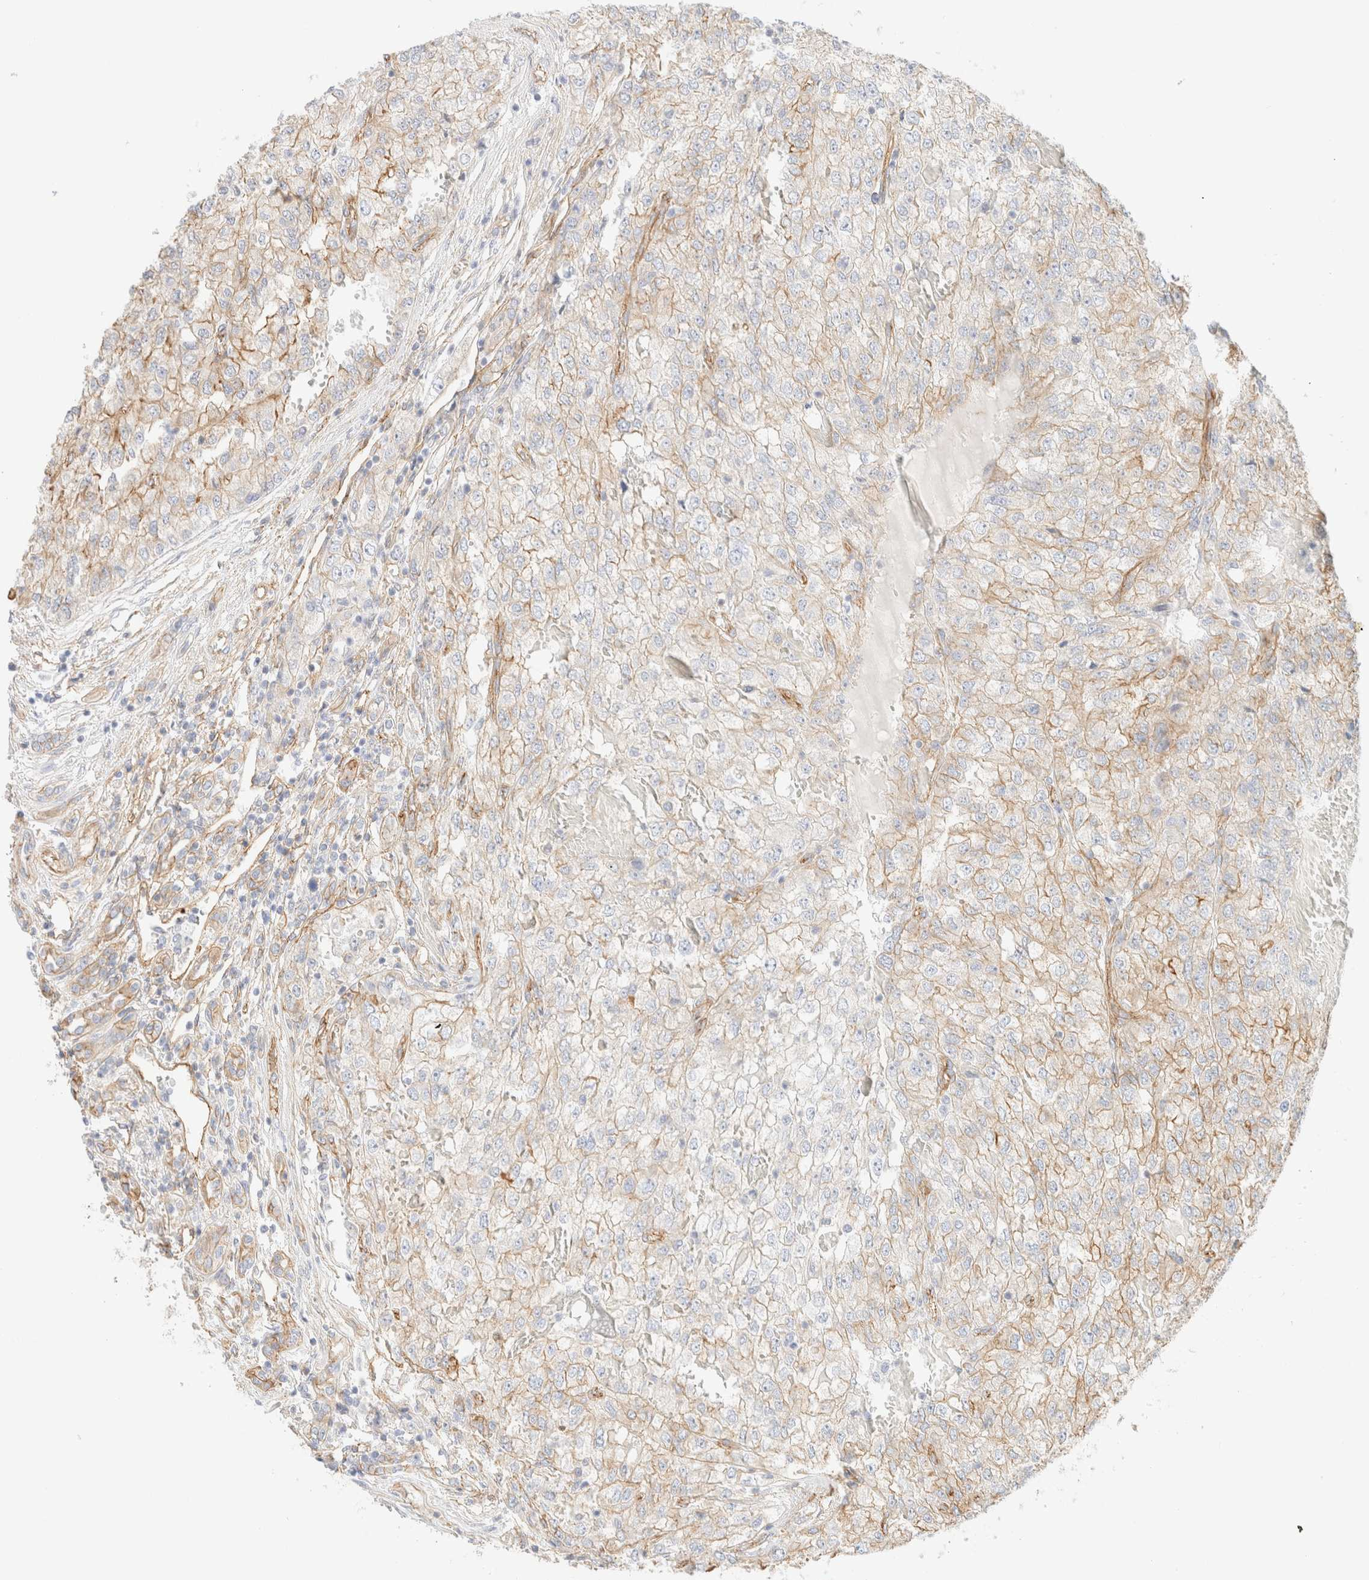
{"staining": {"intensity": "weak", "quantity": ">75%", "location": "cytoplasmic/membranous"}, "tissue": "renal cancer", "cell_type": "Tumor cells", "image_type": "cancer", "snomed": [{"axis": "morphology", "description": "Adenocarcinoma, NOS"}, {"axis": "topography", "description": "Kidney"}], "caption": "Immunohistochemistry of renal cancer (adenocarcinoma) reveals low levels of weak cytoplasmic/membranous expression in about >75% of tumor cells.", "gene": "CYB5R4", "patient": {"sex": "female", "age": 54}}